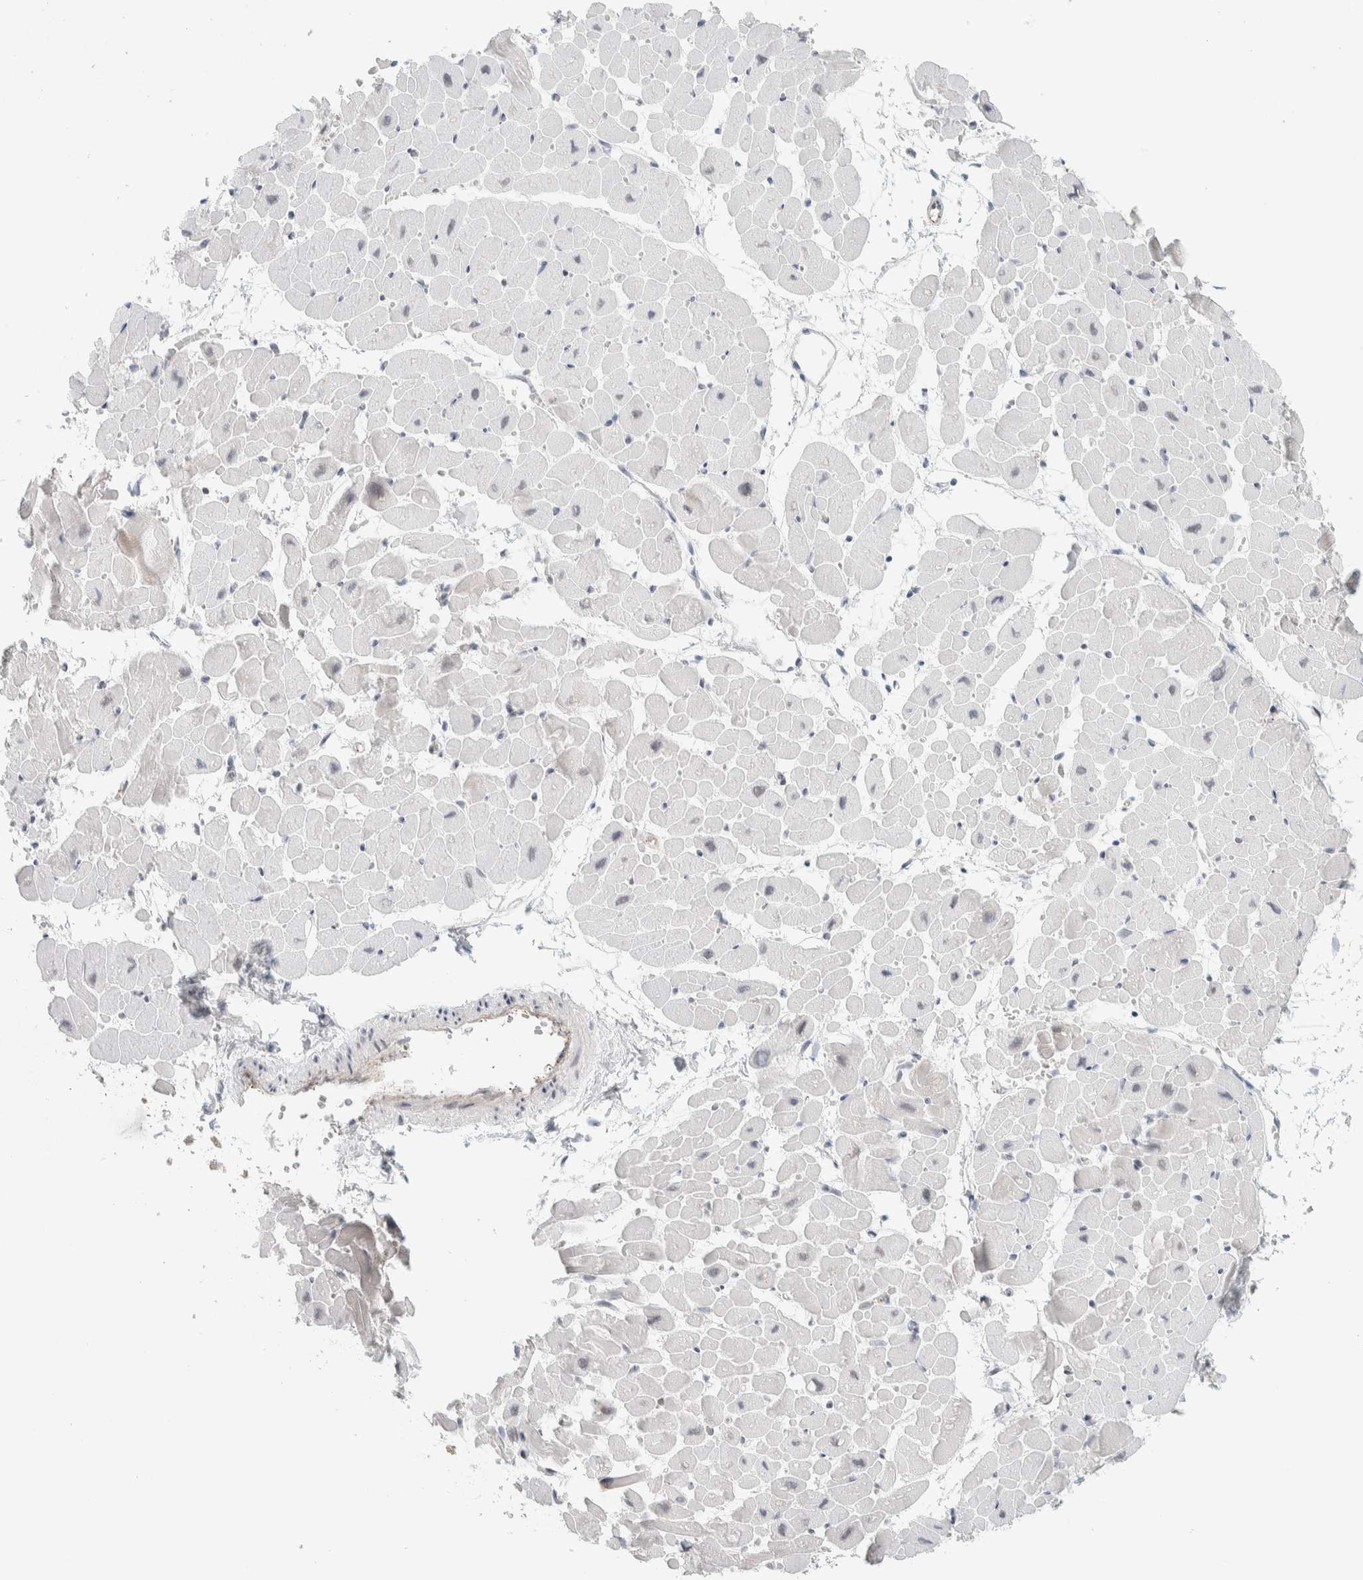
{"staining": {"intensity": "negative", "quantity": "none", "location": "none"}, "tissue": "heart muscle", "cell_type": "Cardiomyocytes", "image_type": "normal", "snomed": [{"axis": "morphology", "description": "Normal tissue, NOS"}, {"axis": "topography", "description": "Heart"}], "caption": "Immunohistochemistry (IHC) of unremarkable human heart muscle reveals no staining in cardiomyocytes.", "gene": "CDH17", "patient": {"sex": "male", "age": 45}}